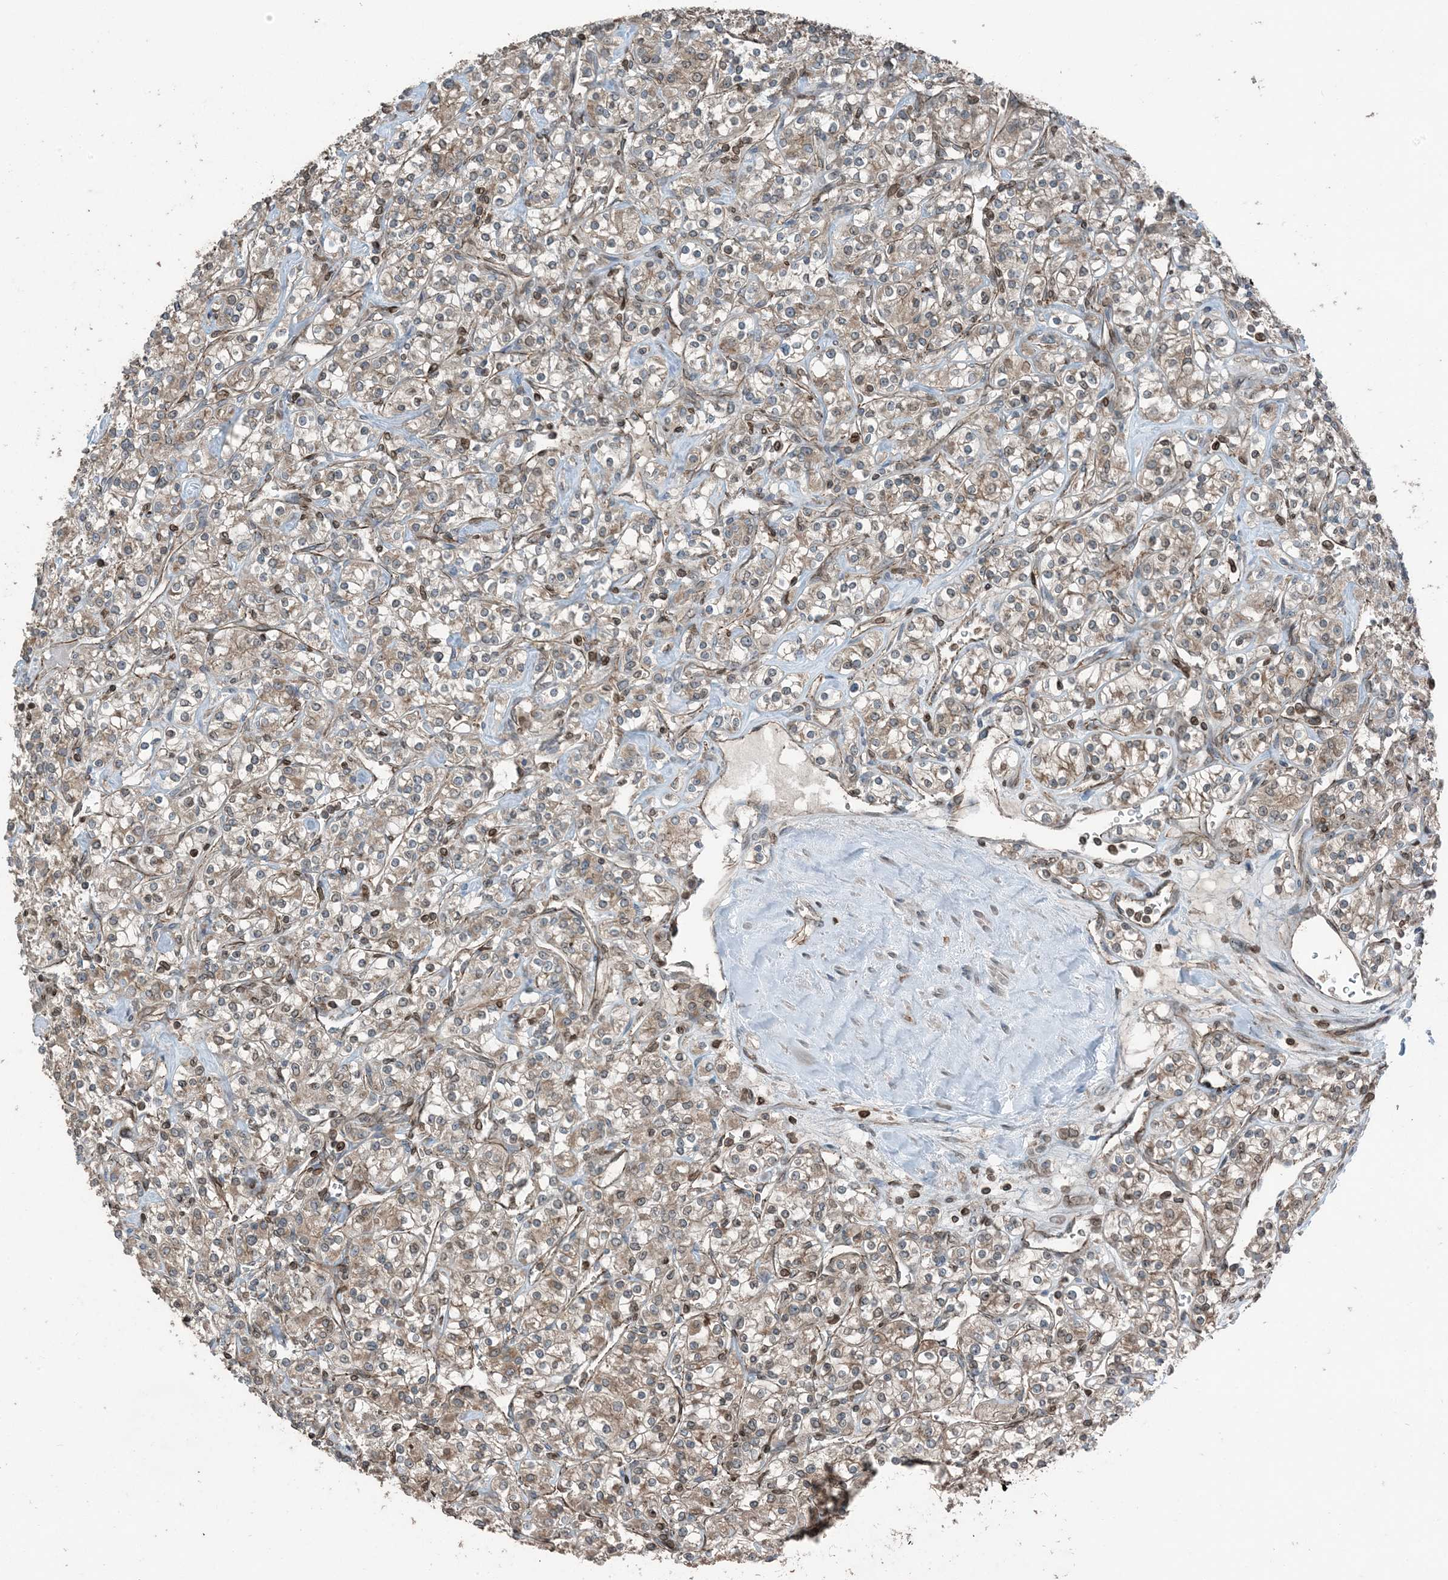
{"staining": {"intensity": "weak", "quantity": ">75%", "location": "cytoplasmic/membranous,nuclear"}, "tissue": "renal cancer", "cell_type": "Tumor cells", "image_type": "cancer", "snomed": [{"axis": "morphology", "description": "Adenocarcinoma, NOS"}, {"axis": "topography", "description": "Kidney"}], "caption": "Immunohistochemical staining of adenocarcinoma (renal) displays low levels of weak cytoplasmic/membranous and nuclear positivity in approximately >75% of tumor cells.", "gene": "ZFAND2B", "patient": {"sex": "male", "age": 77}}